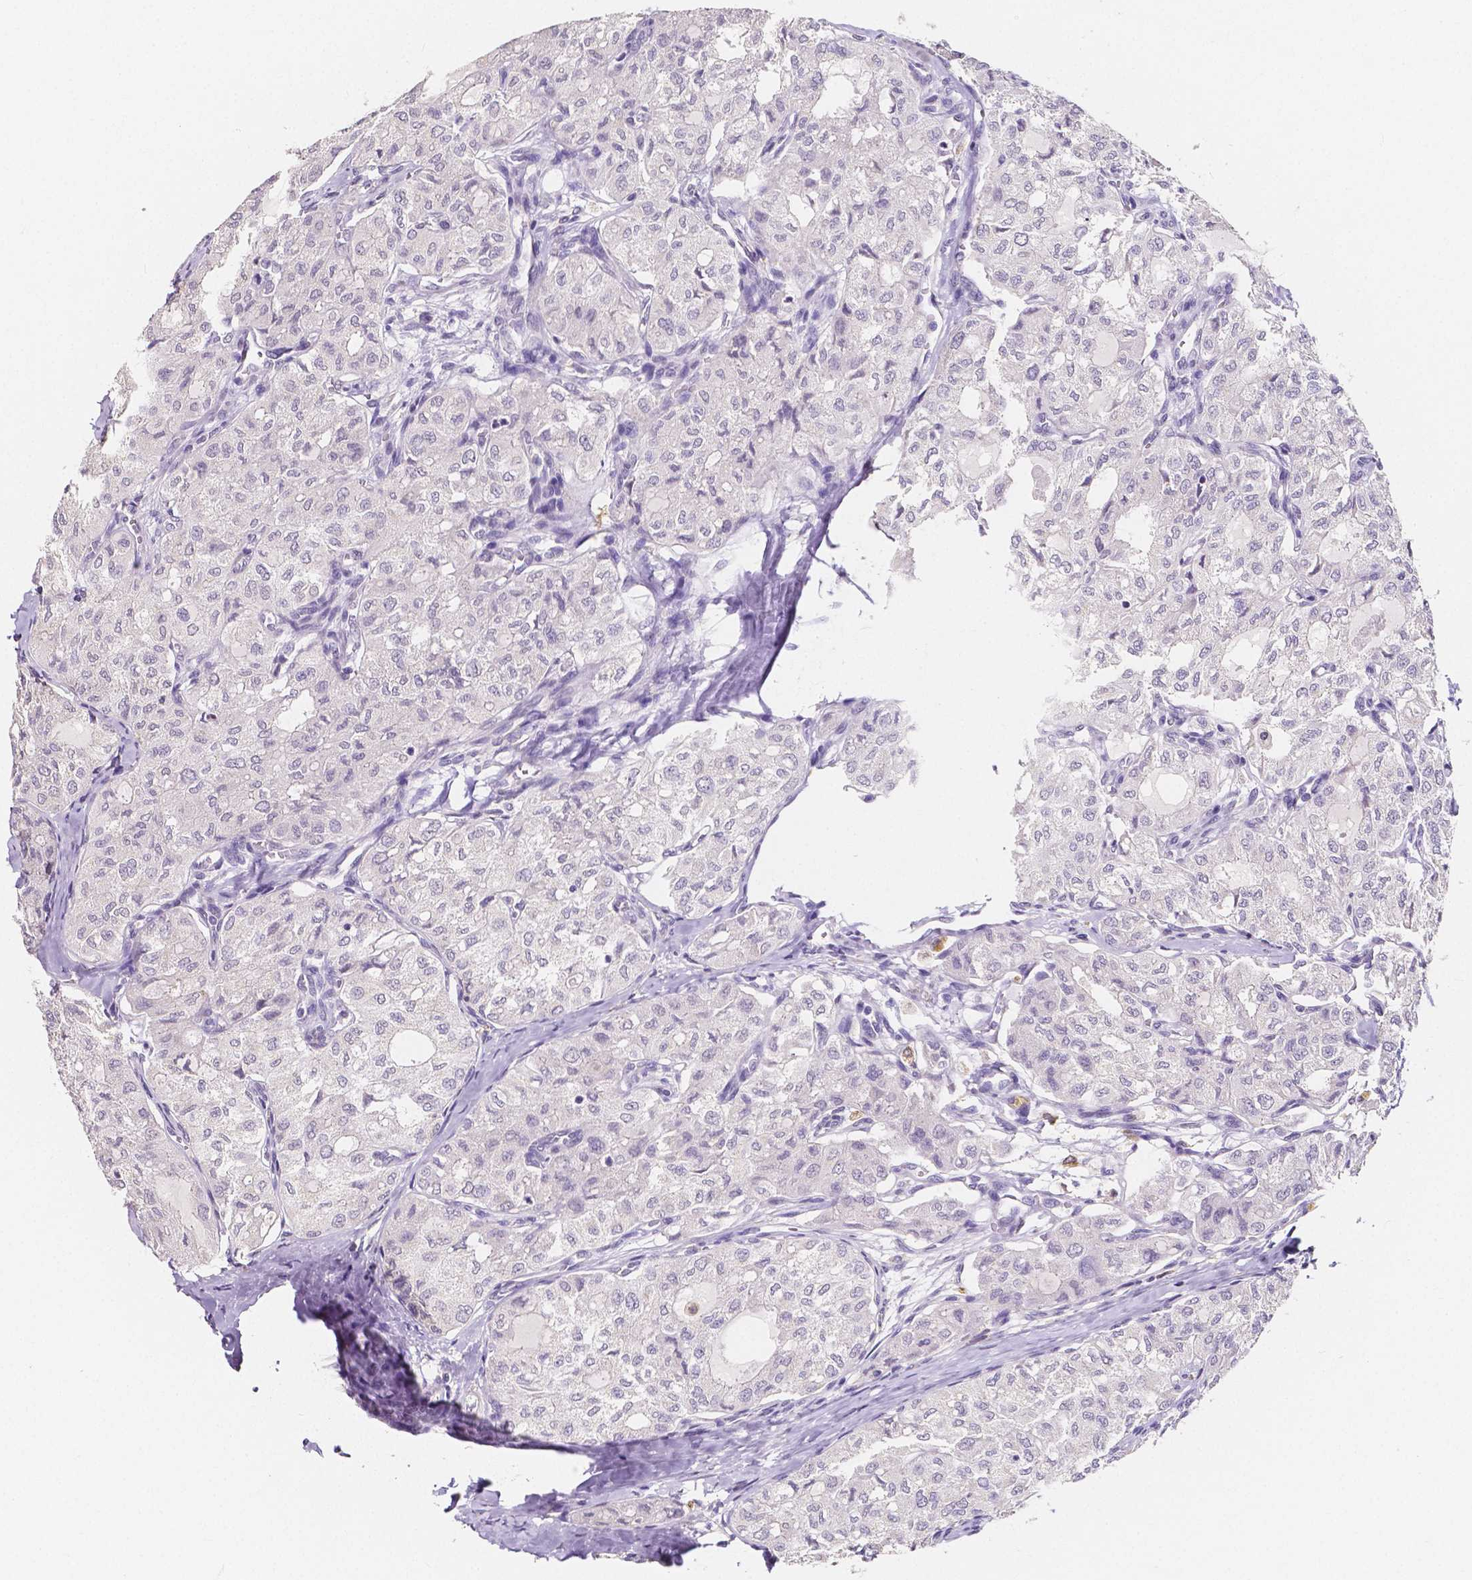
{"staining": {"intensity": "negative", "quantity": "none", "location": "none"}, "tissue": "thyroid cancer", "cell_type": "Tumor cells", "image_type": "cancer", "snomed": [{"axis": "morphology", "description": "Follicular adenoma carcinoma, NOS"}, {"axis": "topography", "description": "Thyroid gland"}], "caption": "Micrograph shows no significant protein staining in tumor cells of thyroid cancer (follicular adenoma carcinoma).", "gene": "ACP5", "patient": {"sex": "male", "age": 75}}